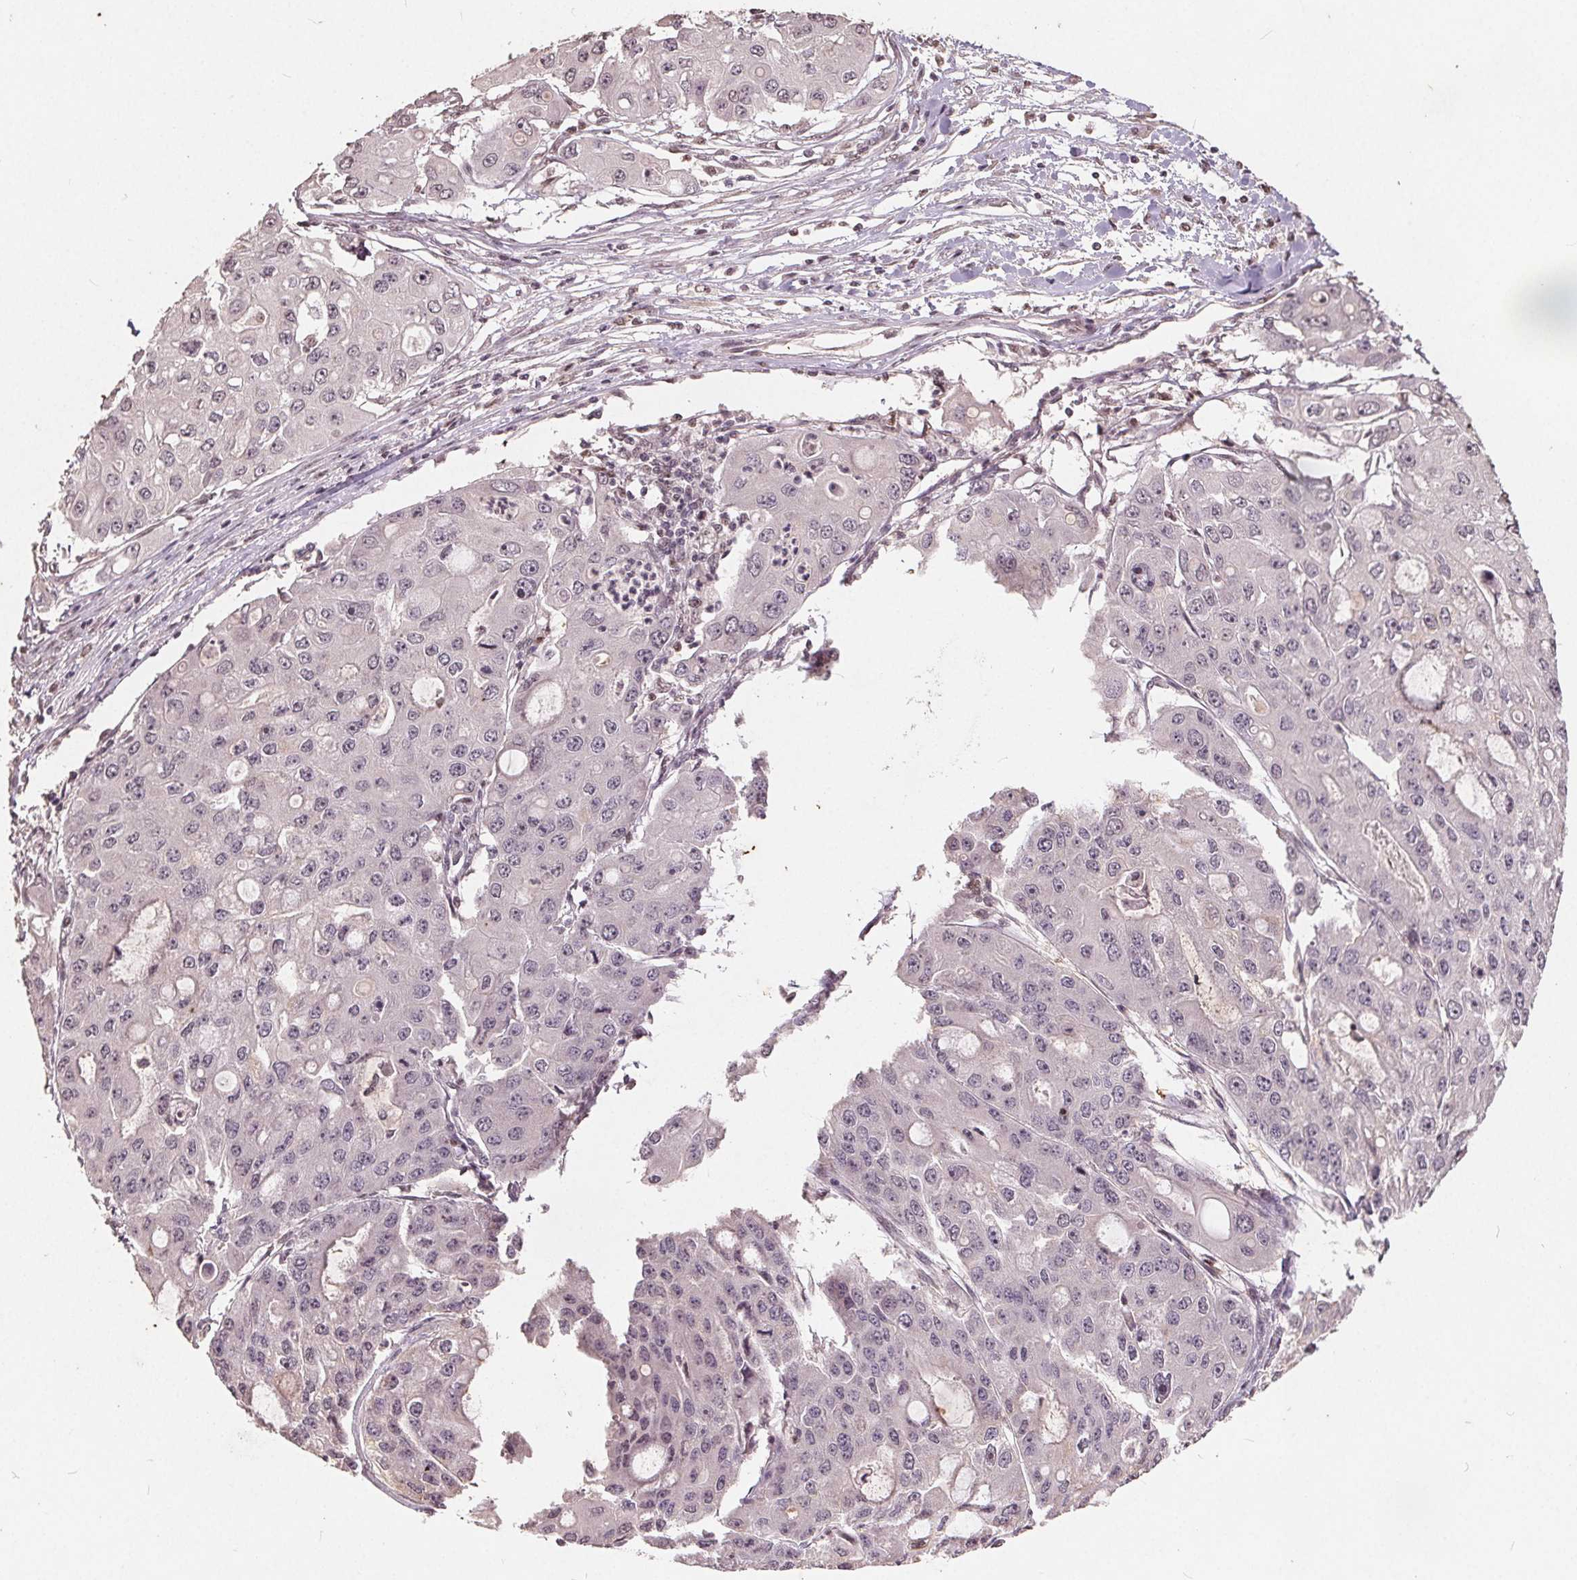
{"staining": {"intensity": "negative", "quantity": "none", "location": "none"}, "tissue": "ovarian cancer", "cell_type": "Tumor cells", "image_type": "cancer", "snomed": [{"axis": "morphology", "description": "Cystadenocarcinoma, serous, NOS"}, {"axis": "topography", "description": "Ovary"}], "caption": "Tumor cells are negative for brown protein staining in ovarian cancer.", "gene": "DNMT3B", "patient": {"sex": "female", "age": 56}}